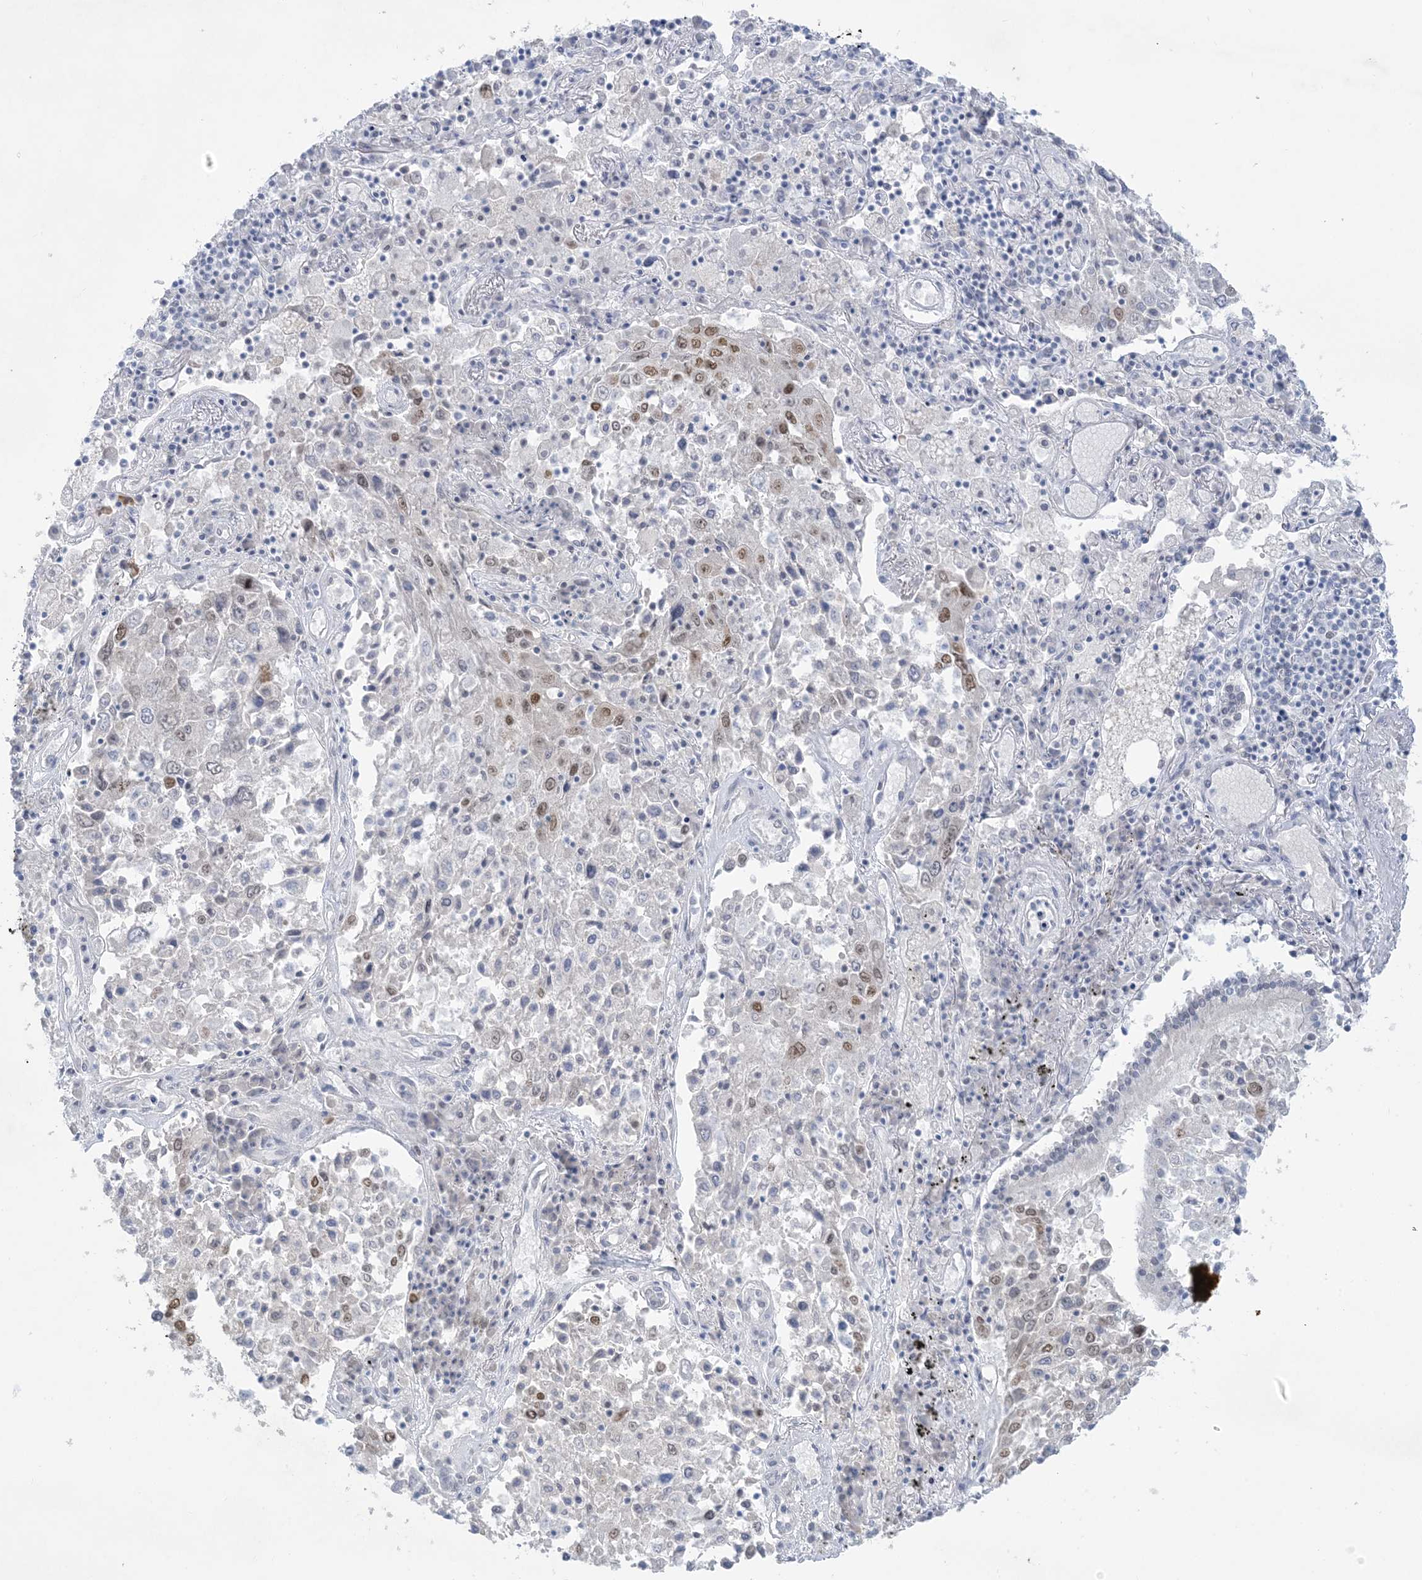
{"staining": {"intensity": "moderate", "quantity": "25%-75%", "location": "nuclear"}, "tissue": "lung cancer", "cell_type": "Tumor cells", "image_type": "cancer", "snomed": [{"axis": "morphology", "description": "Squamous cell carcinoma, NOS"}, {"axis": "topography", "description": "Lung"}], "caption": "Lung cancer (squamous cell carcinoma) was stained to show a protein in brown. There is medium levels of moderate nuclear positivity in approximately 25%-75% of tumor cells.", "gene": "HOMEZ", "patient": {"sex": "male", "age": 65}}